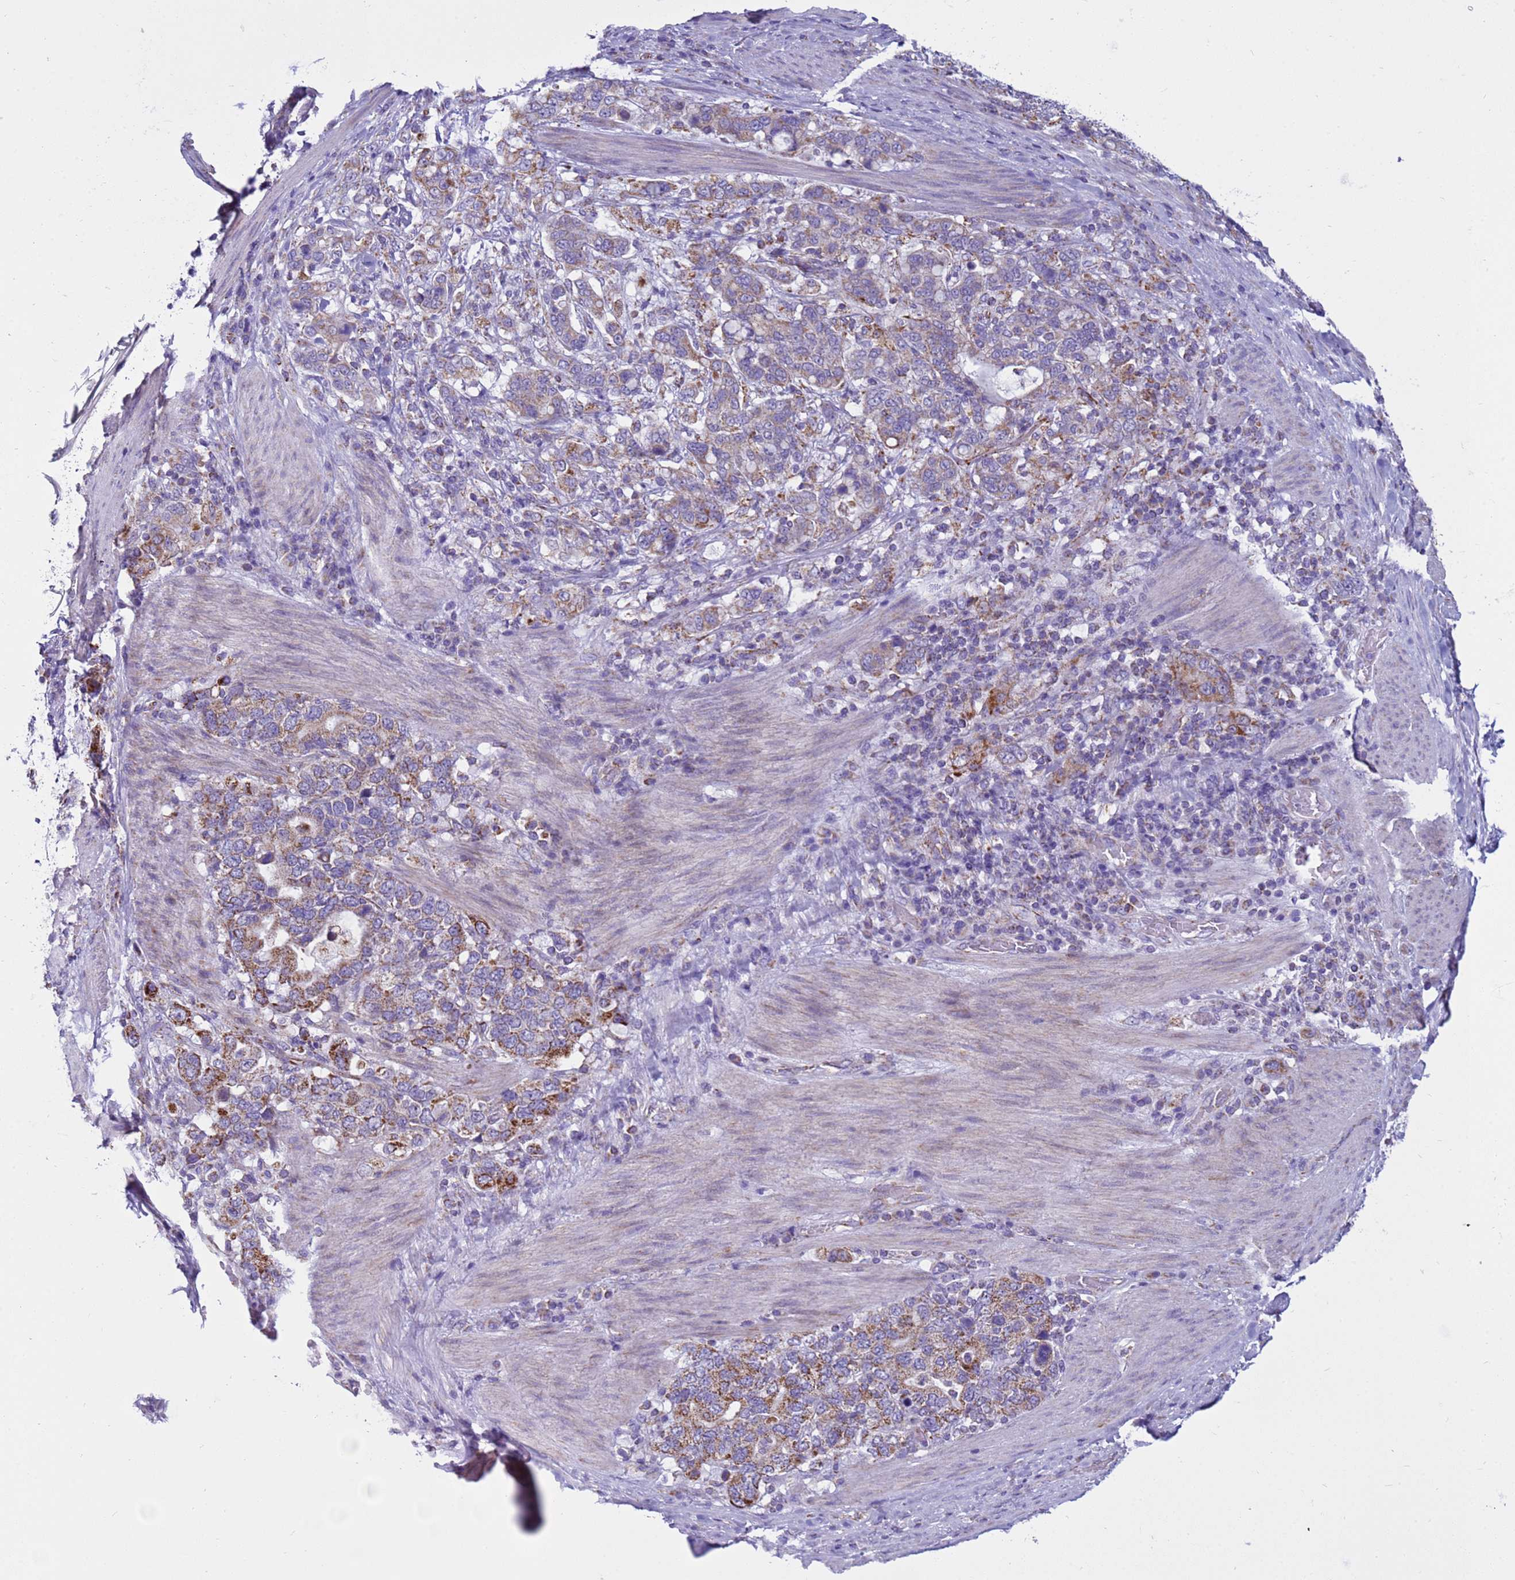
{"staining": {"intensity": "moderate", "quantity": ">75%", "location": "cytoplasmic/membranous"}, "tissue": "stomach cancer", "cell_type": "Tumor cells", "image_type": "cancer", "snomed": [{"axis": "morphology", "description": "Adenocarcinoma, NOS"}, {"axis": "topography", "description": "Stomach, upper"}, {"axis": "topography", "description": "Stomach"}], "caption": "A photomicrograph showing moderate cytoplasmic/membranous positivity in approximately >75% of tumor cells in stomach adenocarcinoma, as visualized by brown immunohistochemical staining.", "gene": "NCALD", "patient": {"sex": "male", "age": 62}}